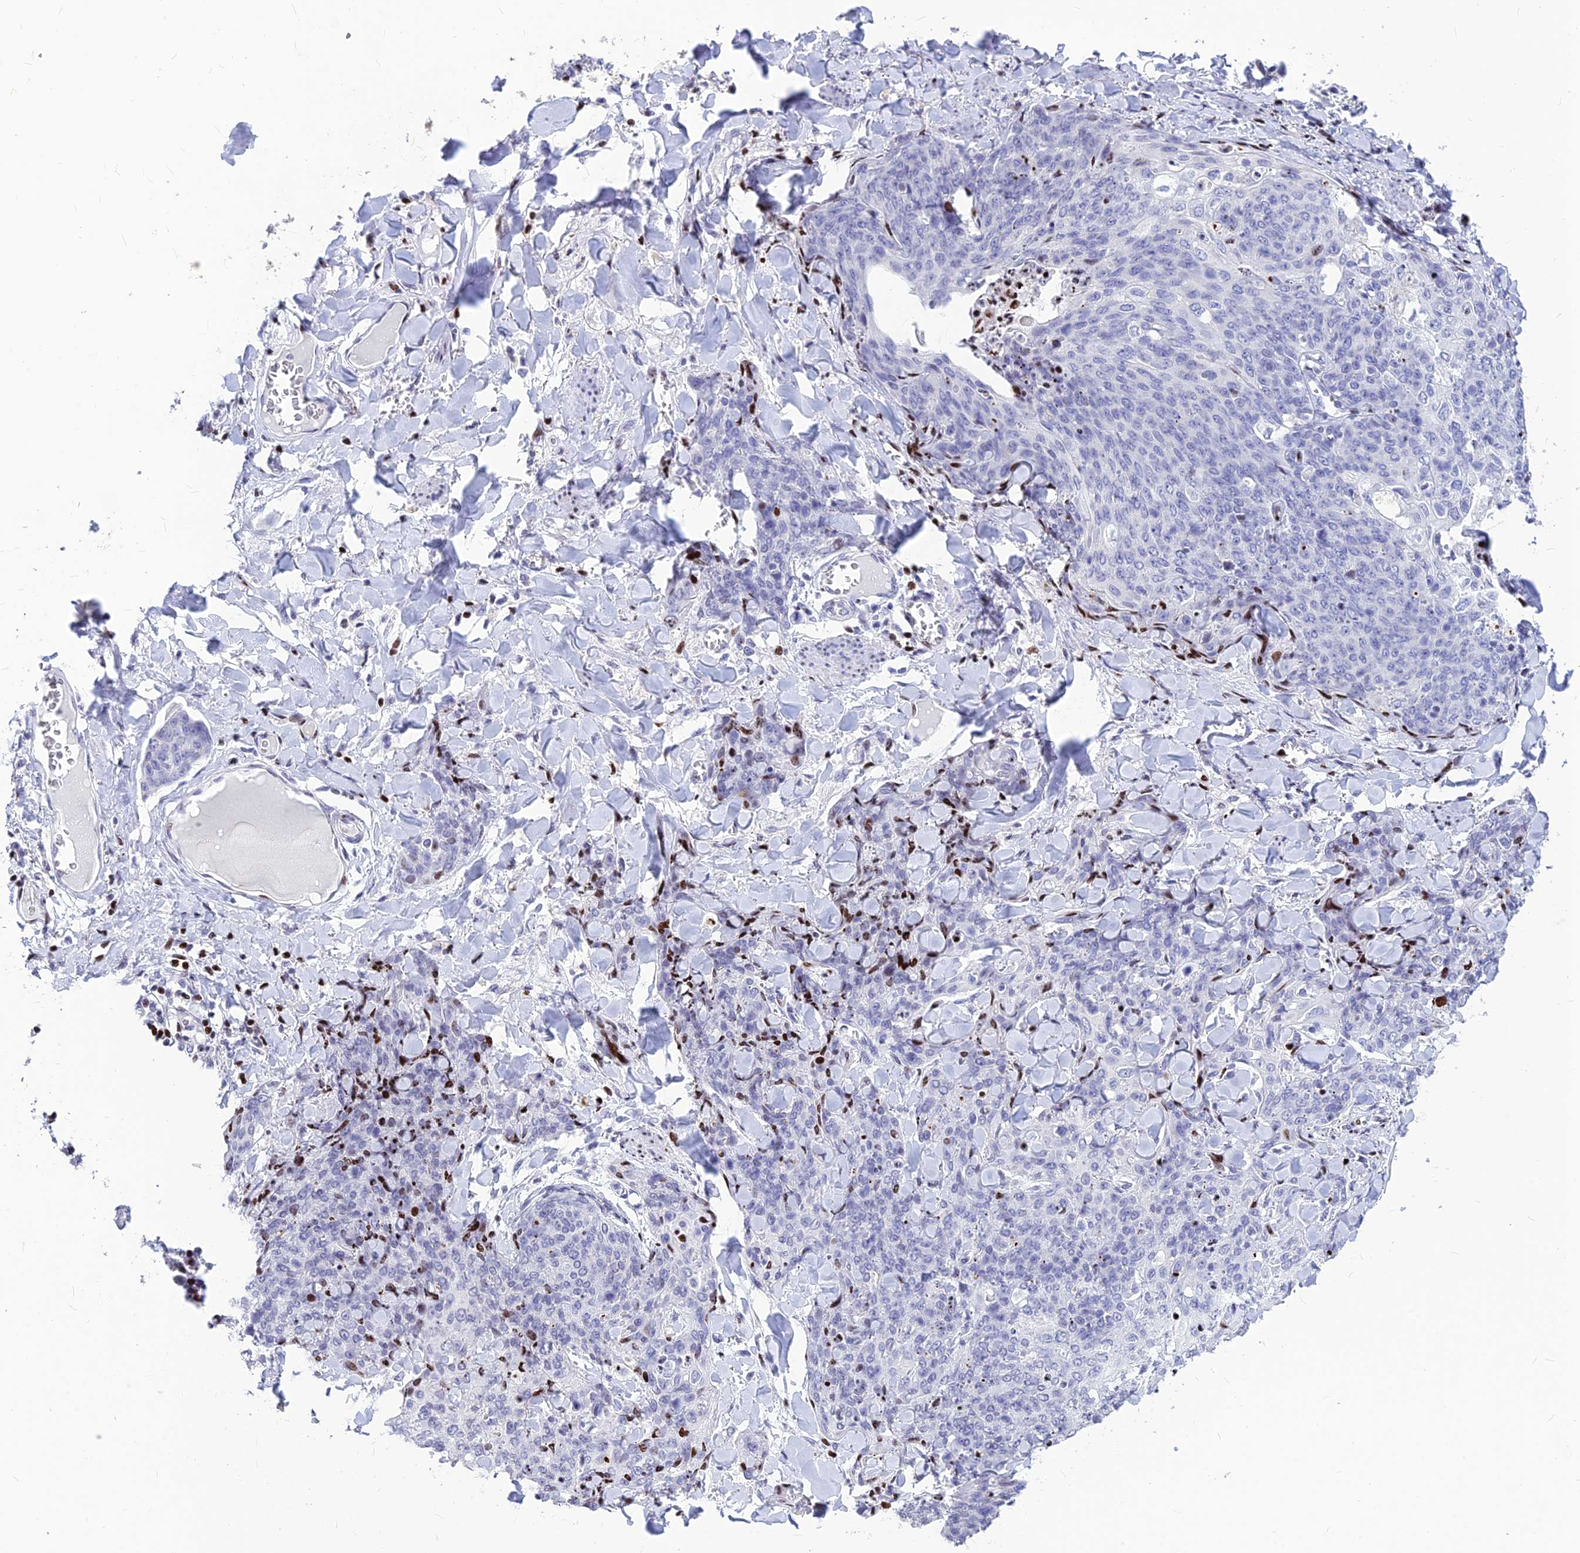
{"staining": {"intensity": "negative", "quantity": "none", "location": "none"}, "tissue": "skin cancer", "cell_type": "Tumor cells", "image_type": "cancer", "snomed": [{"axis": "morphology", "description": "Squamous cell carcinoma, NOS"}, {"axis": "topography", "description": "Skin"}, {"axis": "topography", "description": "Vulva"}], "caption": "There is no significant positivity in tumor cells of skin squamous cell carcinoma. Brightfield microscopy of immunohistochemistry (IHC) stained with DAB (brown) and hematoxylin (blue), captured at high magnification.", "gene": "PRPS1", "patient": {"sex": "female", "age": 85}}